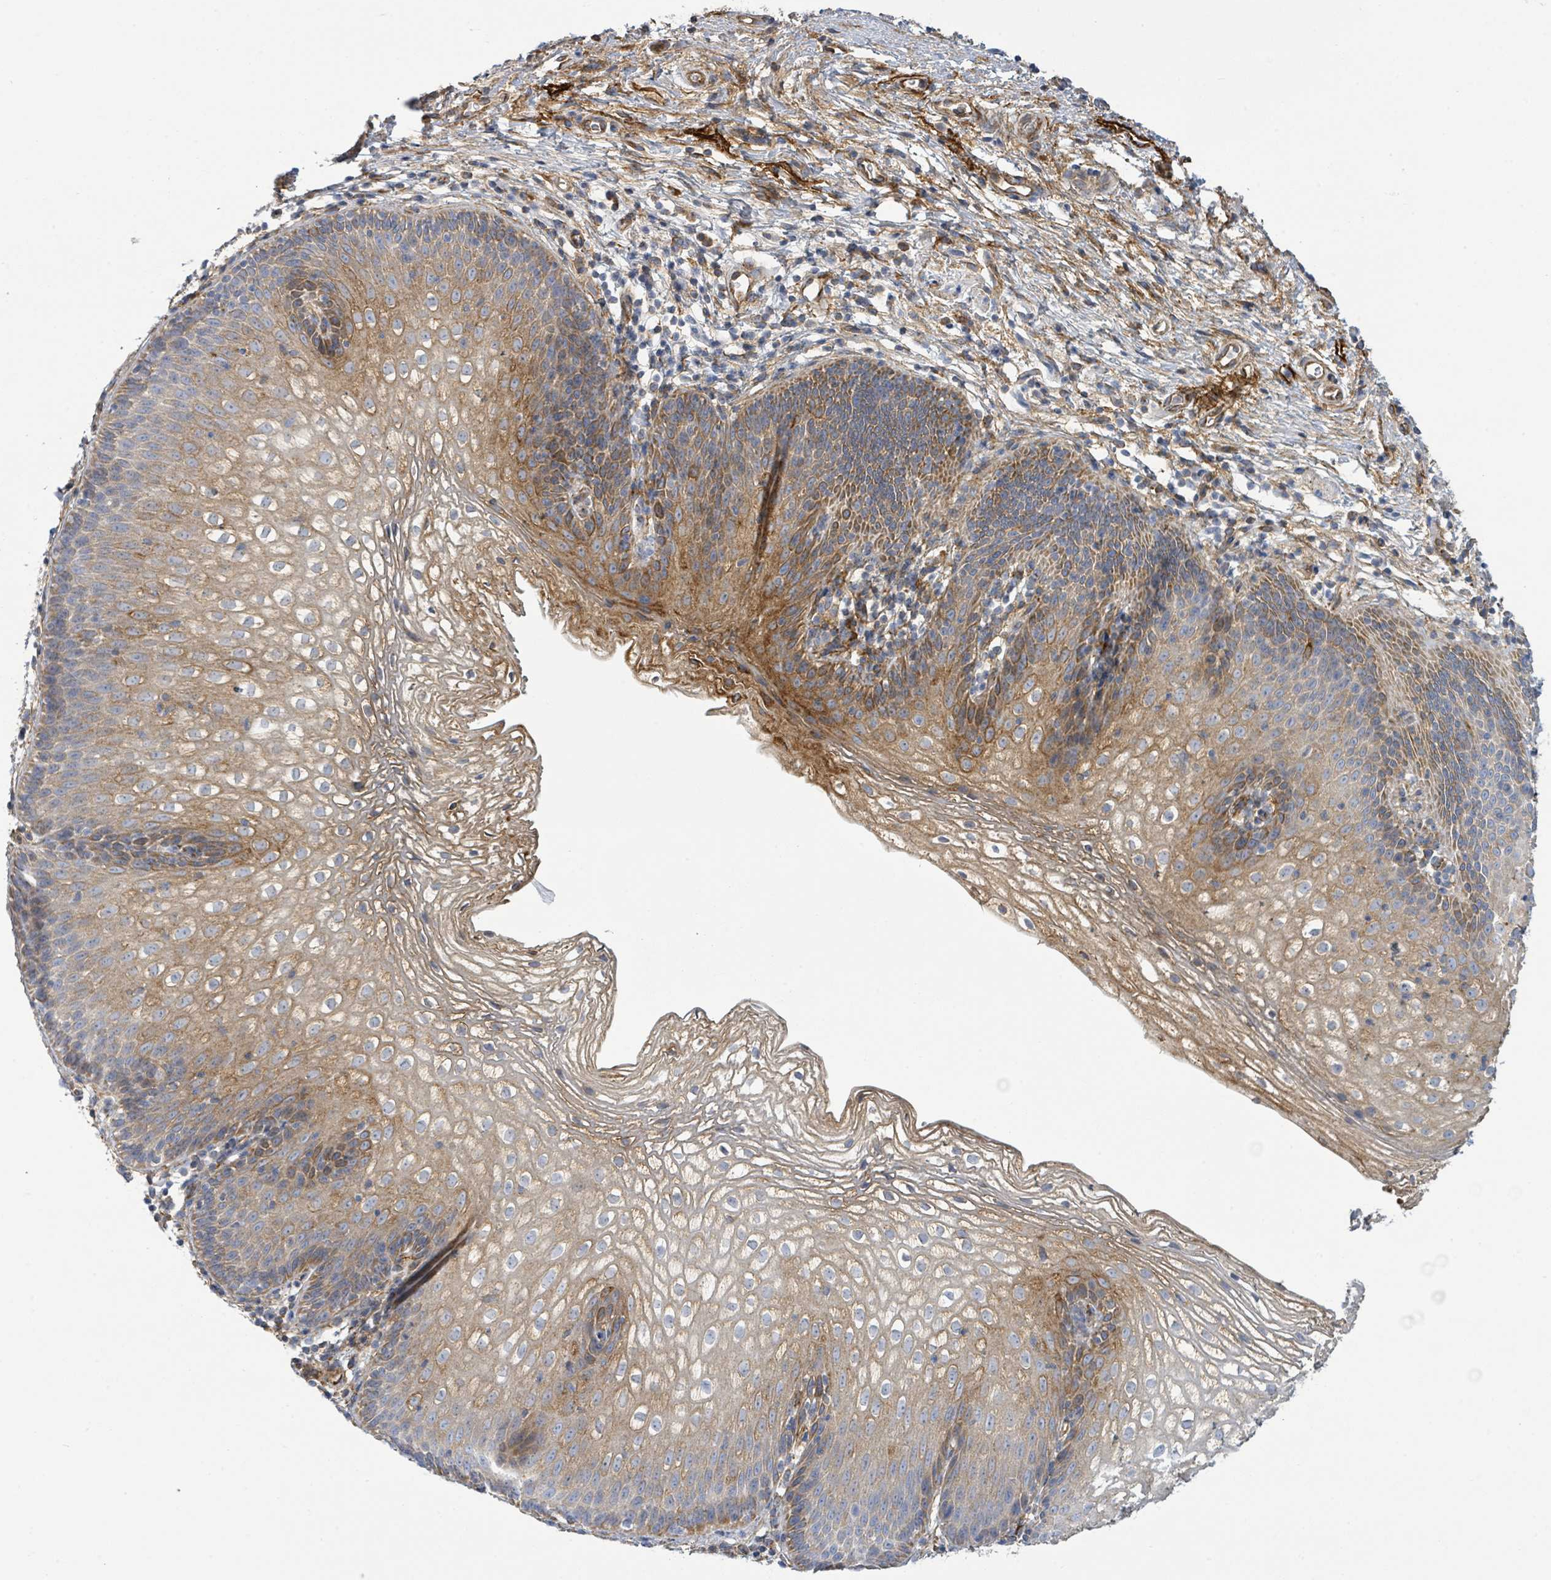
{"staining": {"intensity": "moderate", "quantity": "25%-75%", "location": "cytoplasmic/membranous"}, "tissue": "vagina", "cell_type": "Squamous epithelial cells", "image_type": "normal", "snomed": [{"axis": "morphology", "description": "Normal tissue, NOS"}, {"axis": "topography", "description": "Vagina"}], "caption": "Immunohistochemical staining of benign vagina exhibits medium levels of moderate cytoplasmic/membranous expression in approximately 25%-75% of squamous epithelial cells.", "gene": "EGFL7", "patient": {"sex": "female", "age": 47}}